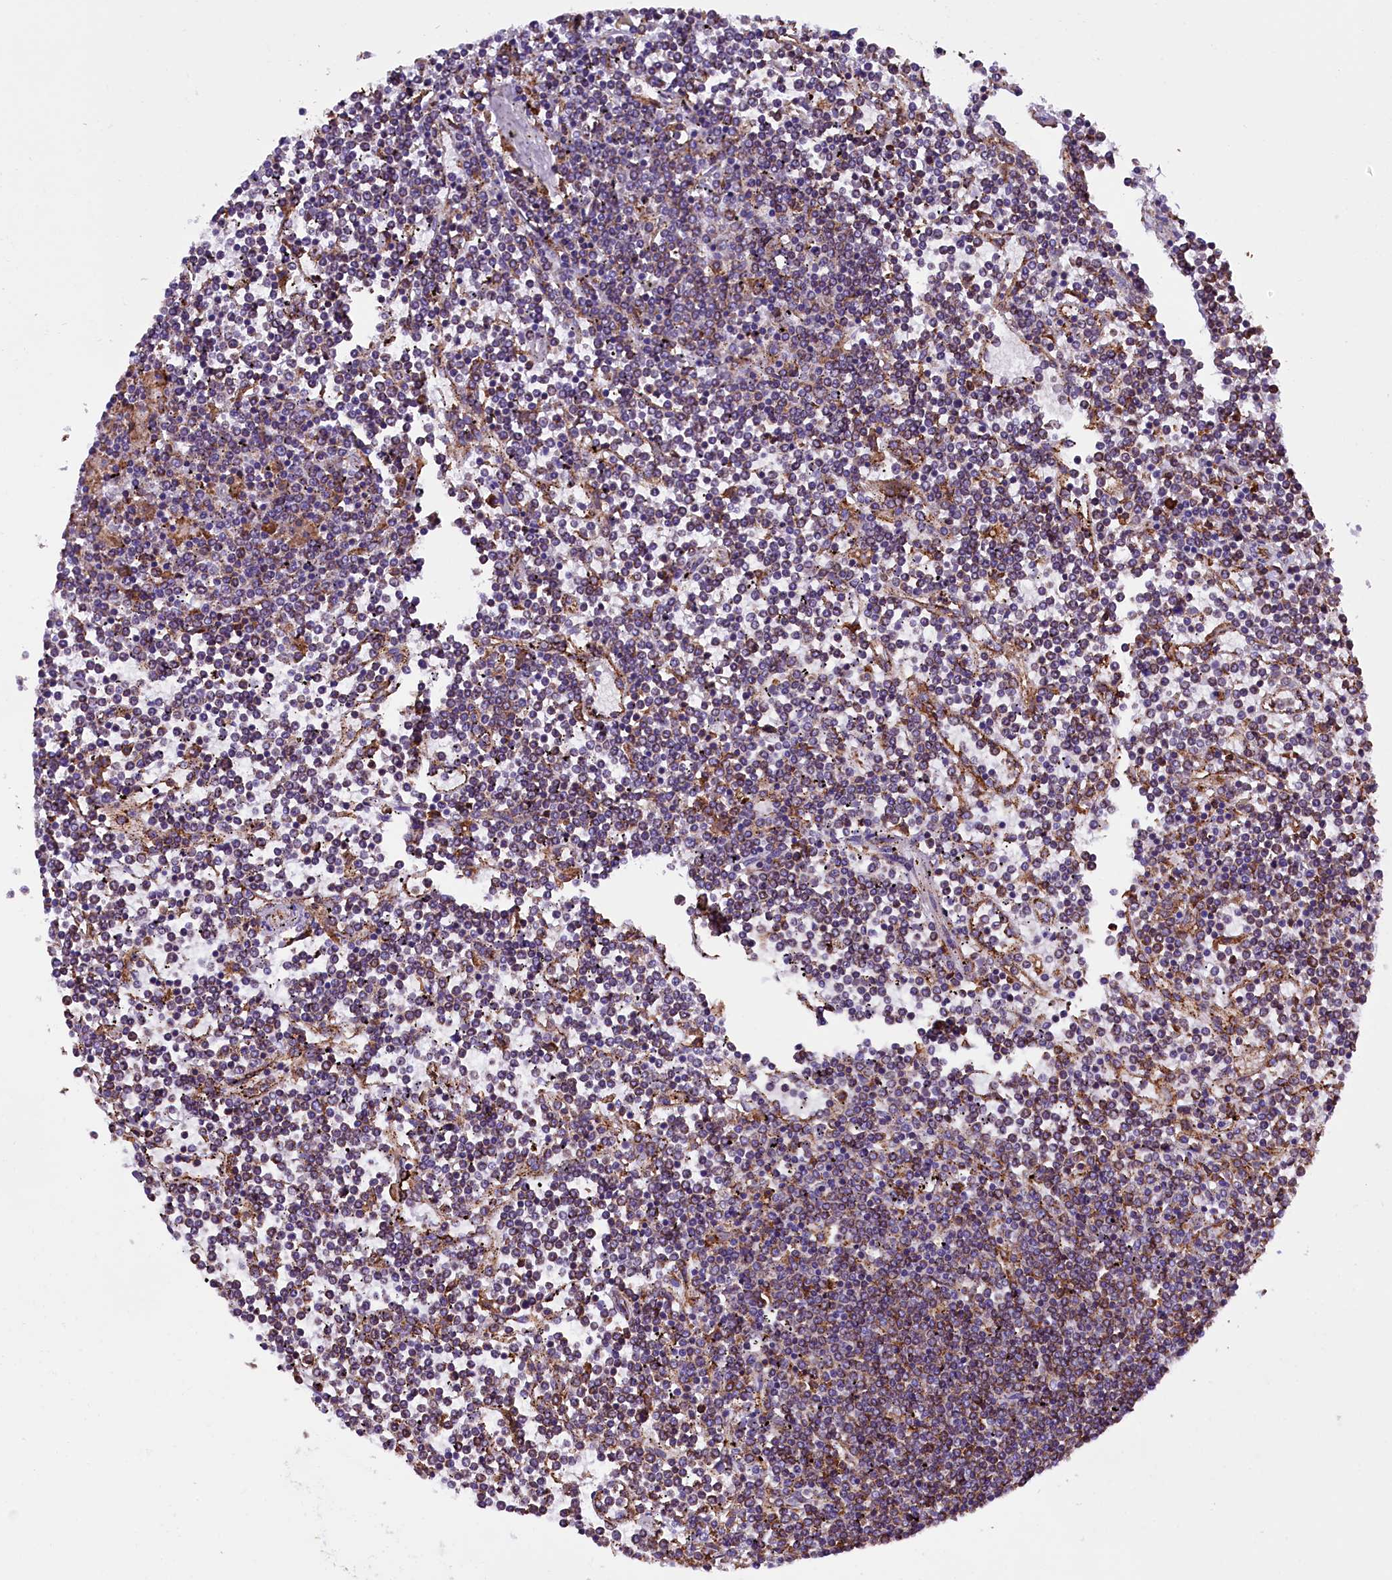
{"staining": {"intensity": "negative", "quantity": "none", "location": "none"}, "tissue": "lymphoma", "cell_type": "Tumor cells", "image_type": "cancer", "snomed": [{"axis": "morphology", "description": "Malignant lymphoma, non-Hodgkin's type, Low grade"}, {"axis": "topography", "description": "Spleen"}], "caption": "The immunohistochemistry photomicrograph has no significant expression in tumor cells of malignant lymphoma, non-Hodgkin's type (low-grade) tissue.", "gene": "CAPS2", "patient": {"sex": "female", "age": 19}}